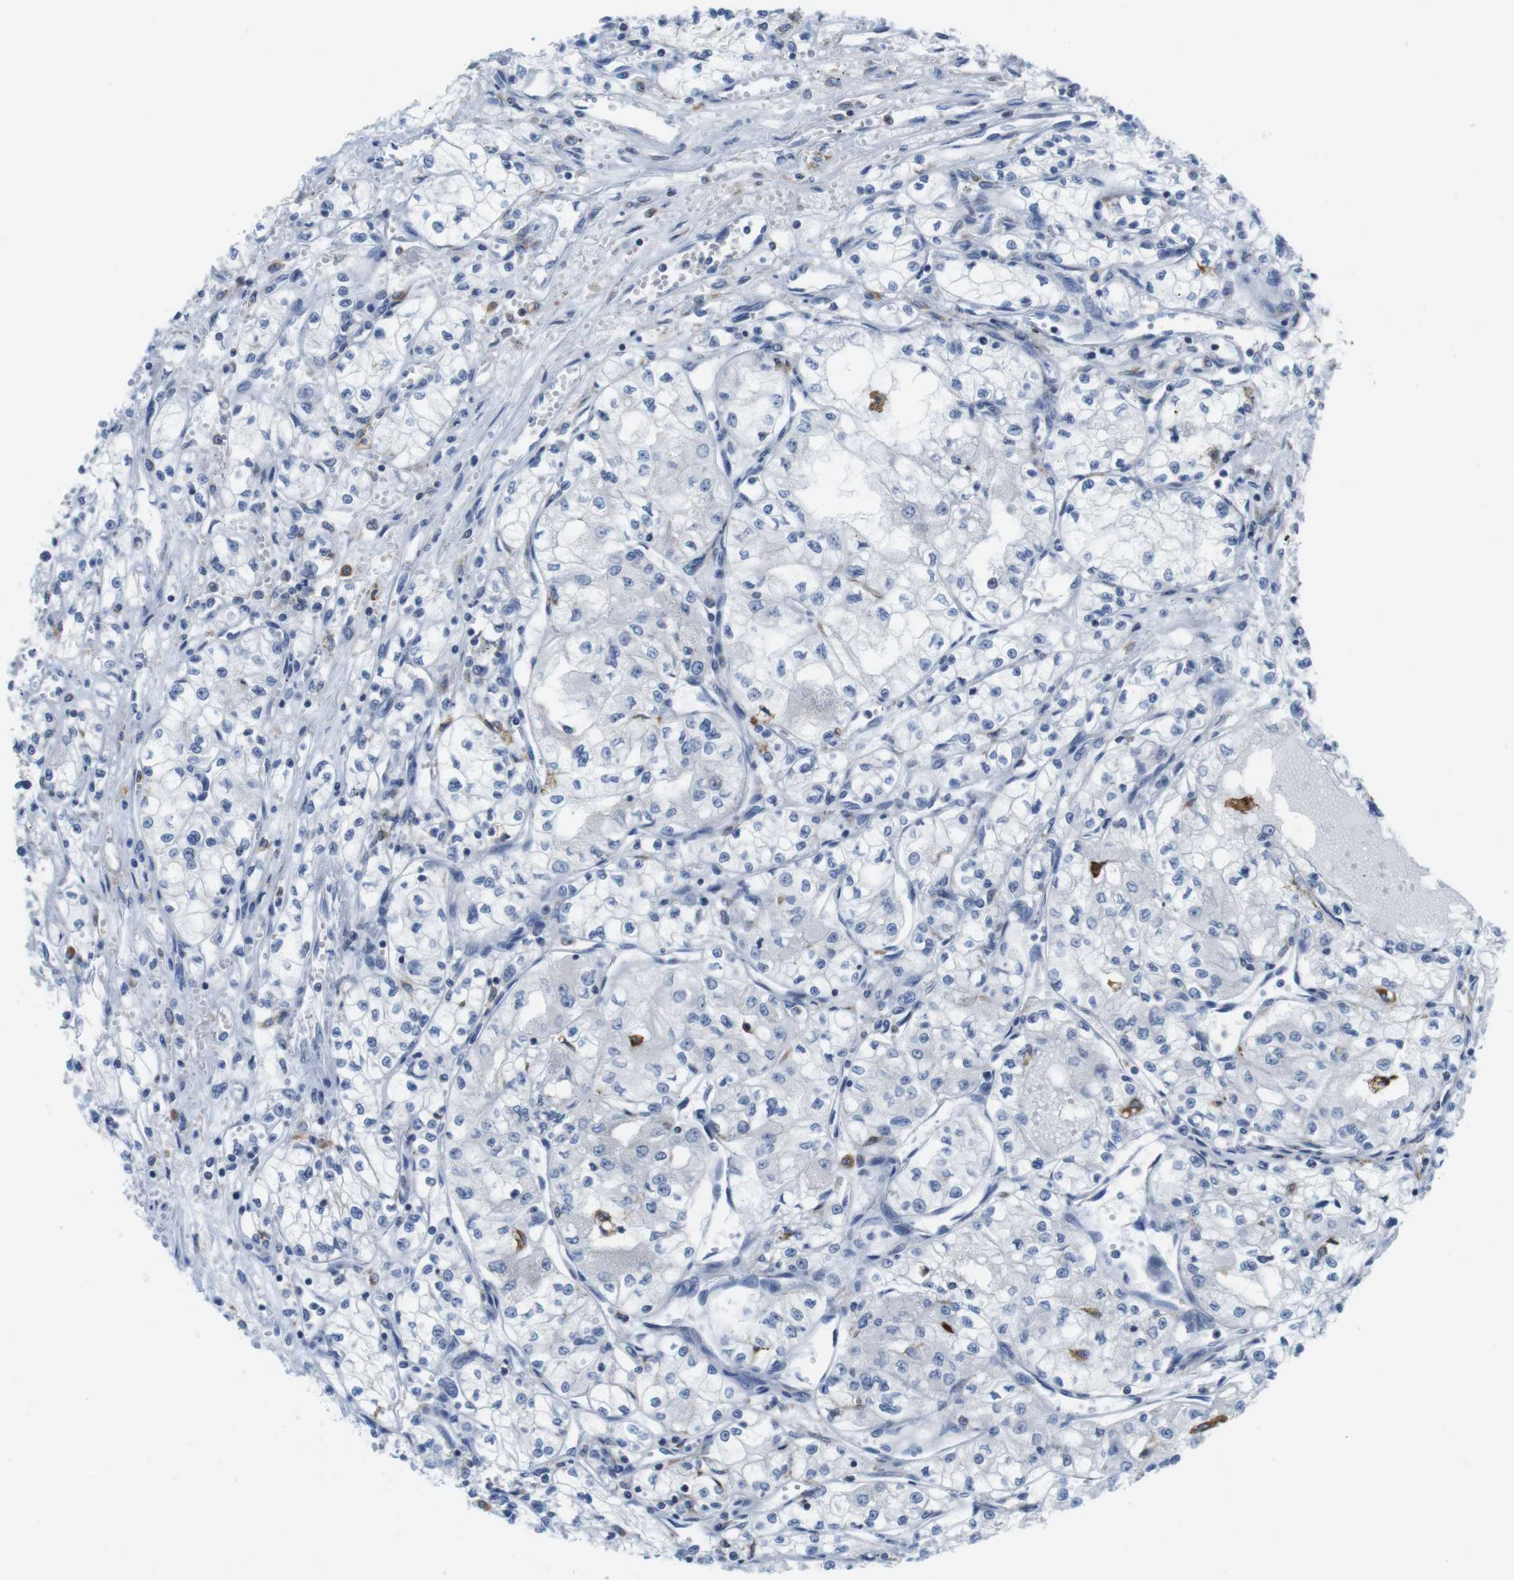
{"staining": {"intensity": "negative", "quantity": "none", "location": "none"}, "tissue": "renal cancer", "cell_type": "Tumor cells", "image_type": "cancer", "snomed": [{"axis": "morphology", "description": "Normal tissue, NOS"}, {"axis": "morphology", "description": "Adenocarcinoma, NOS"}, {"axis": "topography", "description": "Kidney"}], "caption": "There is no significant staining in tumor cells of adenocarcinoma (renal).", "gene": "CNGA2", "patient": {"sex": "male", "age": 59}}